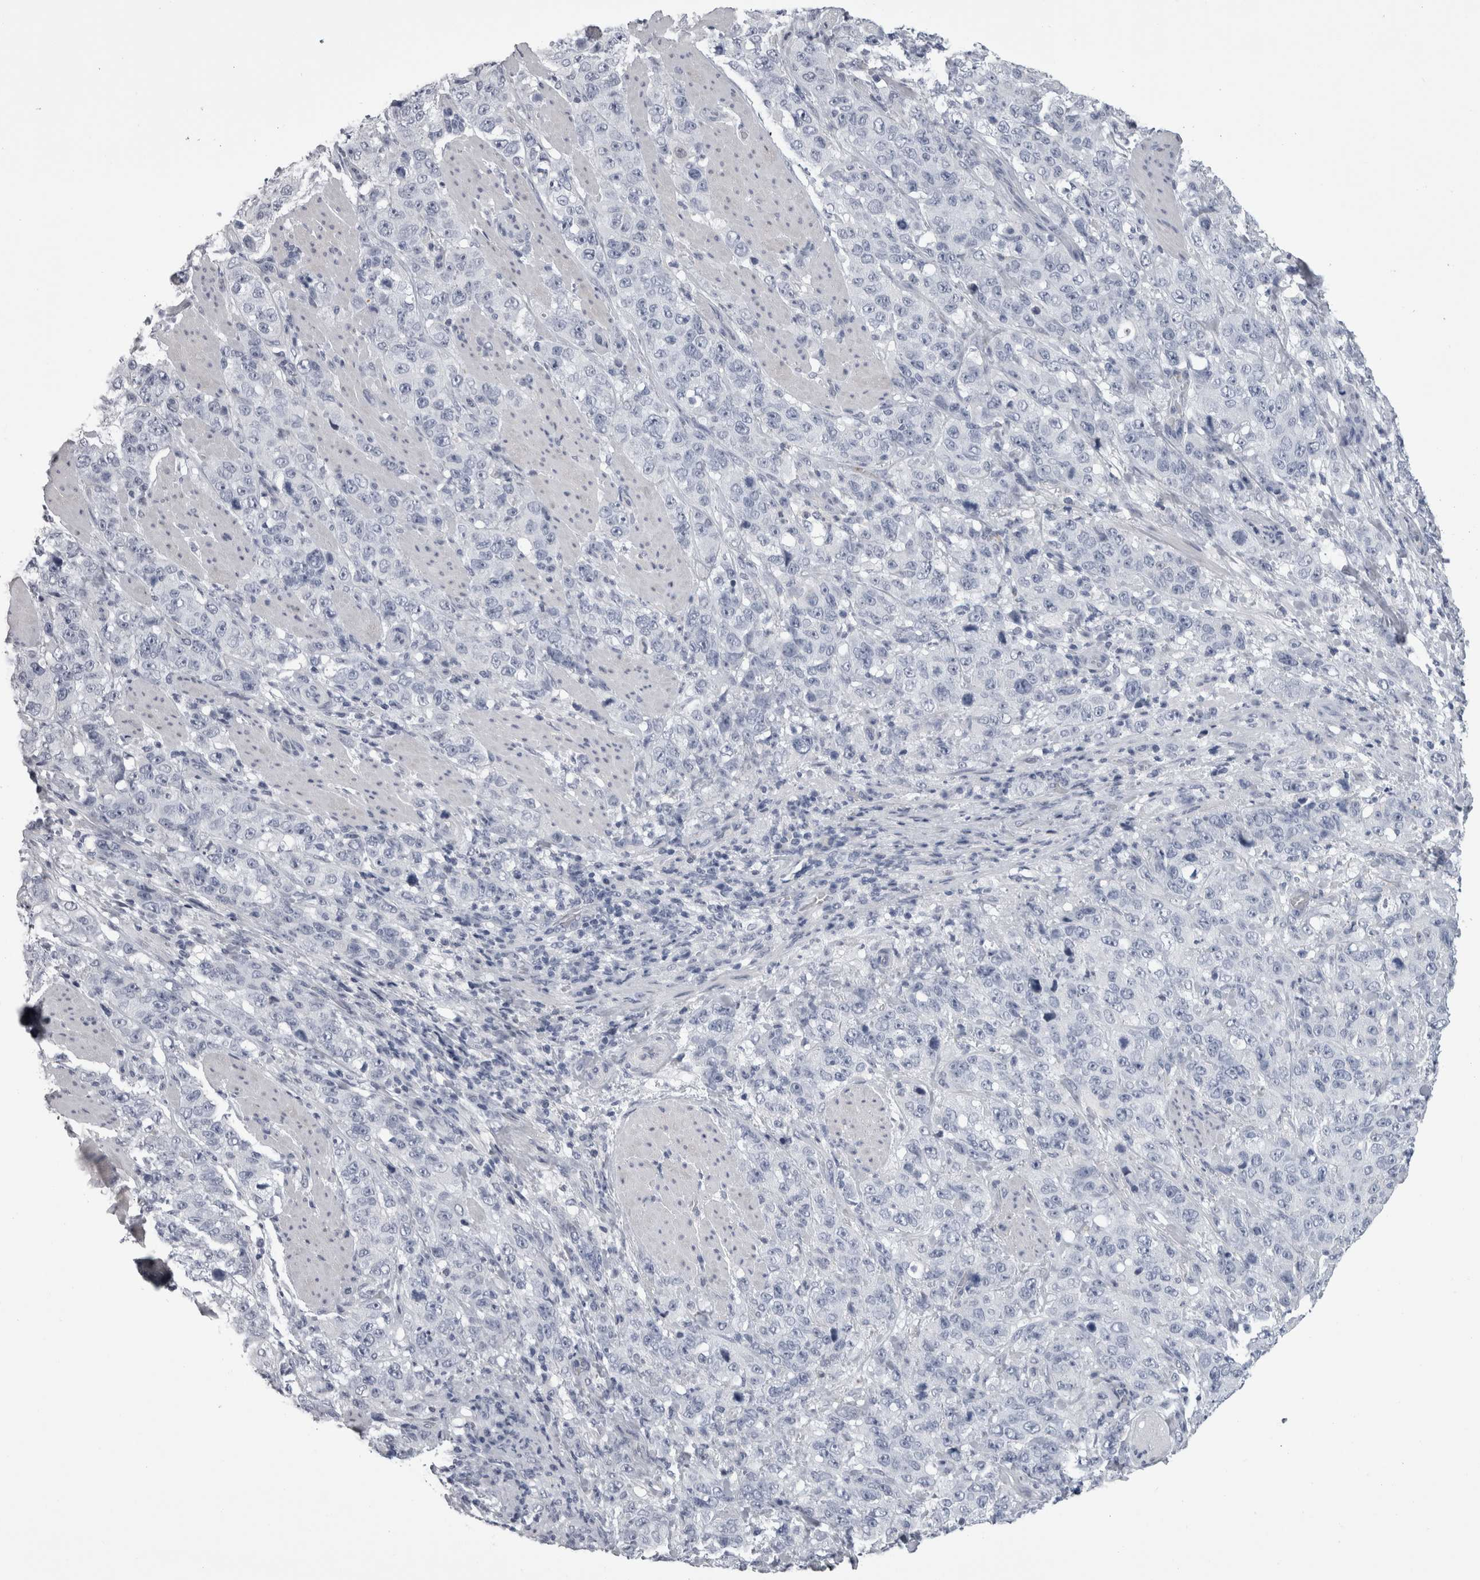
{"staining": {"intensity": "negative", "quantity": "none", "location": "none"}, "tissue": "stomach cancer", "cell_type": "Tumor cells", "image_type": "cancer", "snomed": [{"axis": "morphology", "description": "Adenocarcinoma, NOS"}, {"axis": "topography", "description": "Stomach"}], "caption": "Stomach adenocarcinoma stained for a protein using immunohistochemistry reveals no expression tumor cells.", "gene": "ALDH8A1", "patient": {"sex": "male", "age": 48}}